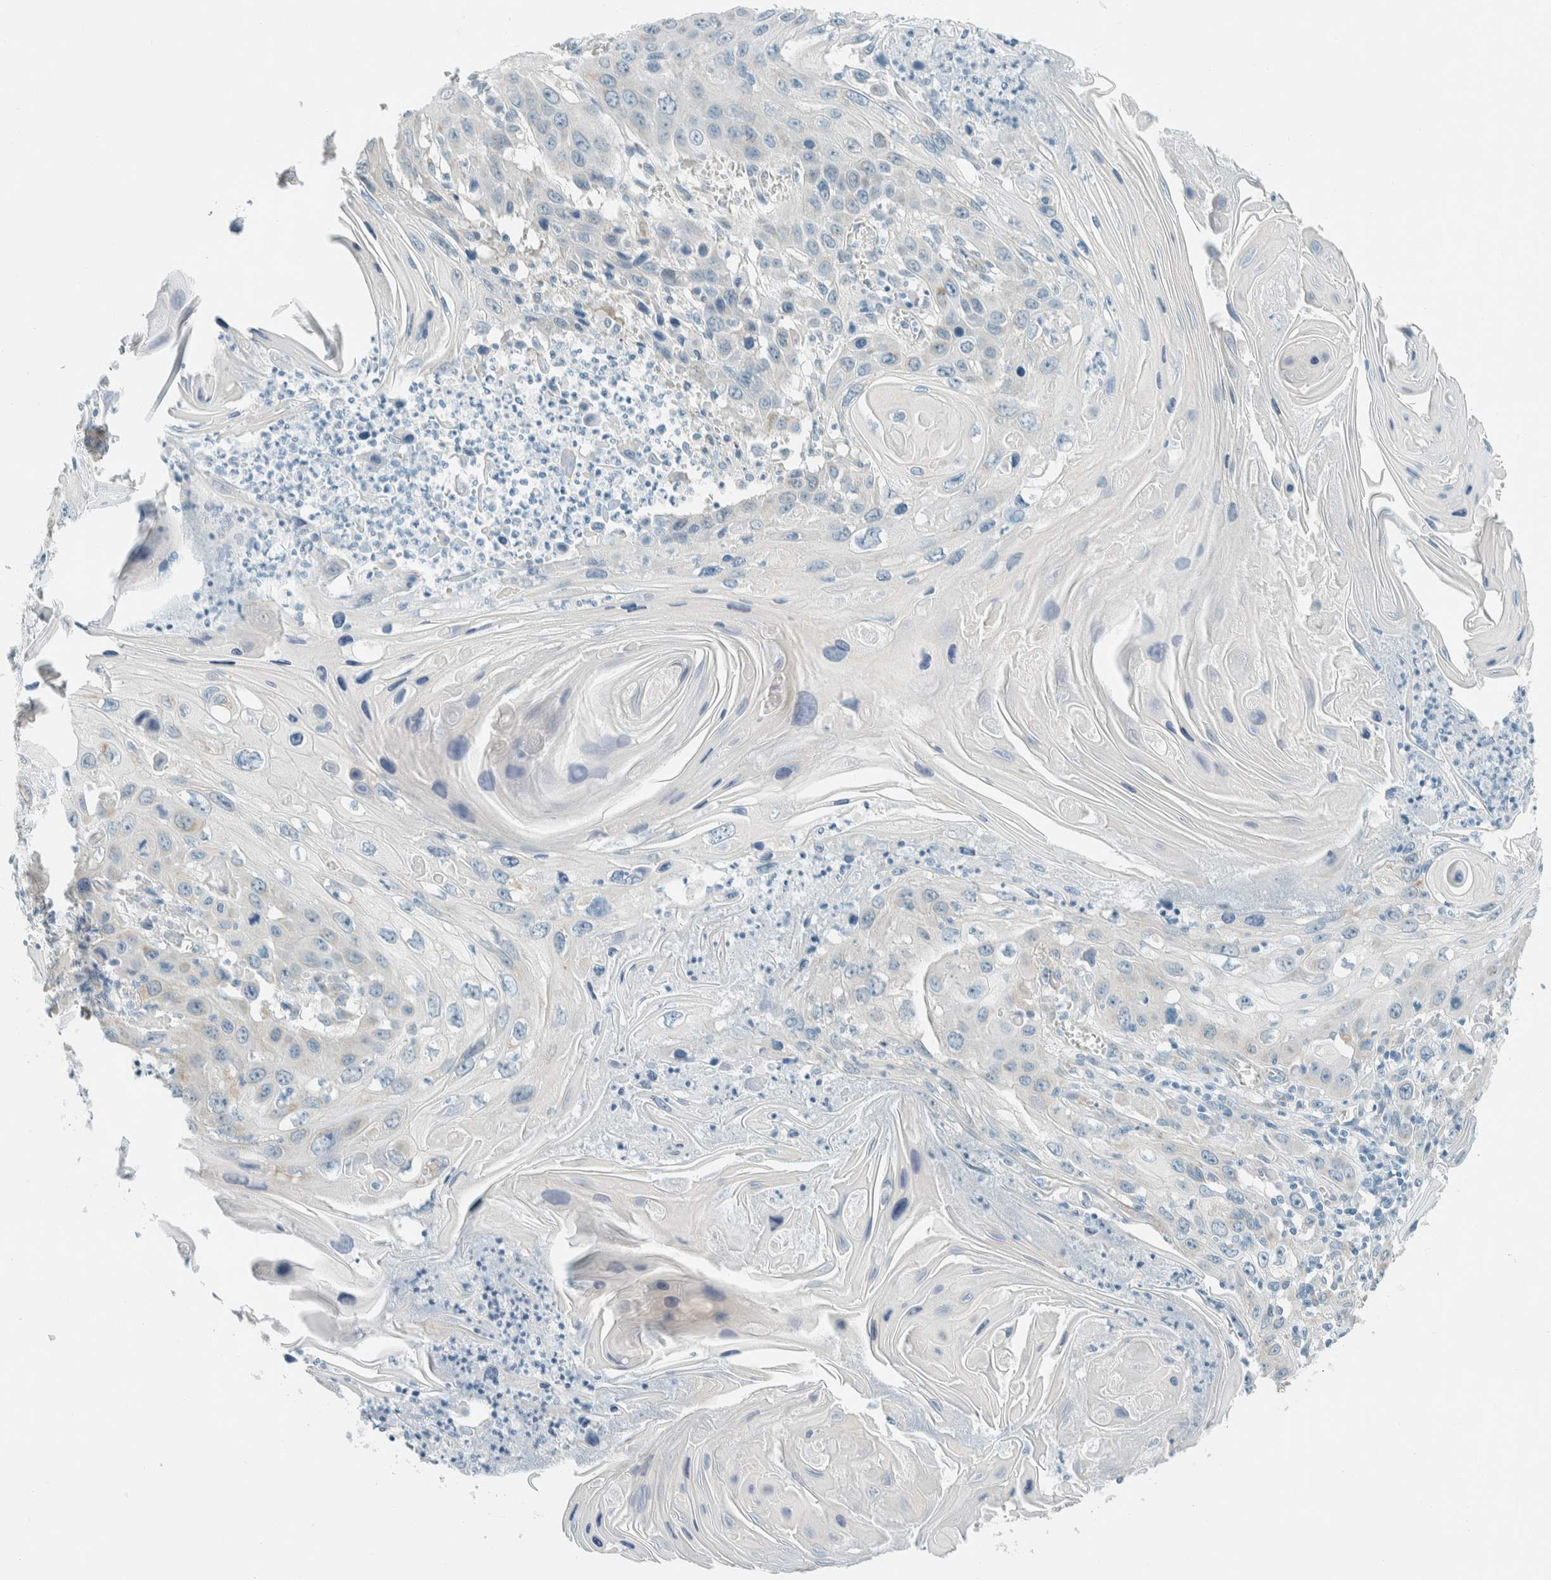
{"staining": {"intensity": "negative", "quantity": "none", "location": "none"}, "tissue": "skin cancer", "cell_type": "Tumor cells", "image_type": "cancer", "snomed": [{"axis": "morphology", "description": "Squamous cell carcinoma, NOS"}, {"axis": "topography", "description": "Skin"}], "caption": "Skin squamous cell carcinoma was stained to show a protein in brown. There is no significant expression in tumor cells.", "gene": "ALDH7A1", "patient": {"sex": "male", "age": 55}}